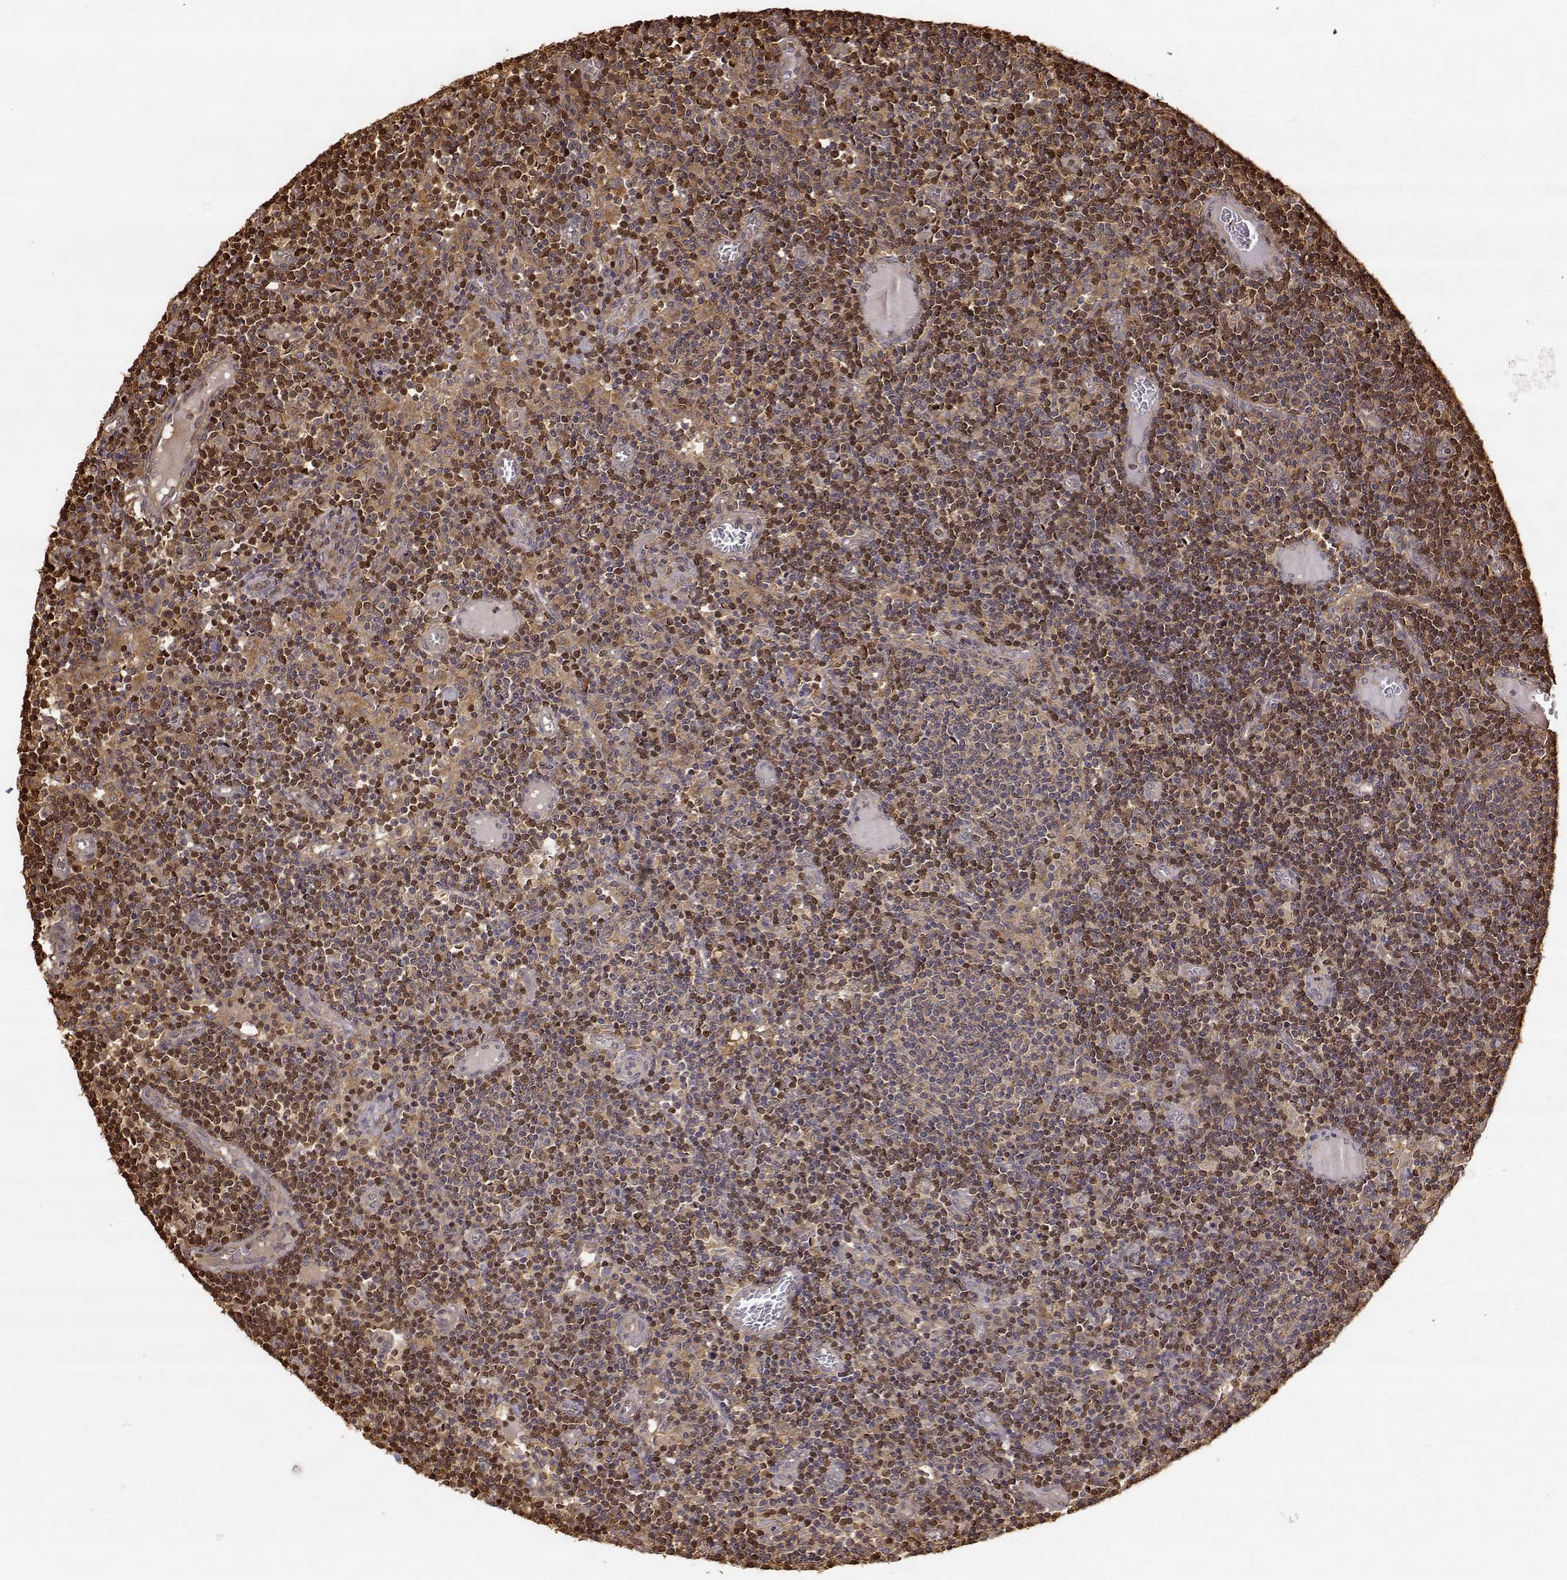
{"staining": {"intensity": "weak", "quantity": "25%-75%", "location": "cytoplasmic/membranous"}, "tissue": "lymph node", "cell_type": "Germinal center cells", "image_type": "normal", "snomed": [{"axis": "morphology", "description": "Normal tissue, NOS"}, {"axis": "topography", "description": "Lymph node"}], "caption": "Human lymph node stained with a brown dye demonstrates weak cytoplasmic/membranous positive staining in approximately 25%-75% of germinal center cells.", "gene": "CRIM1", "patient": {"sex": "female", "age": 72}}